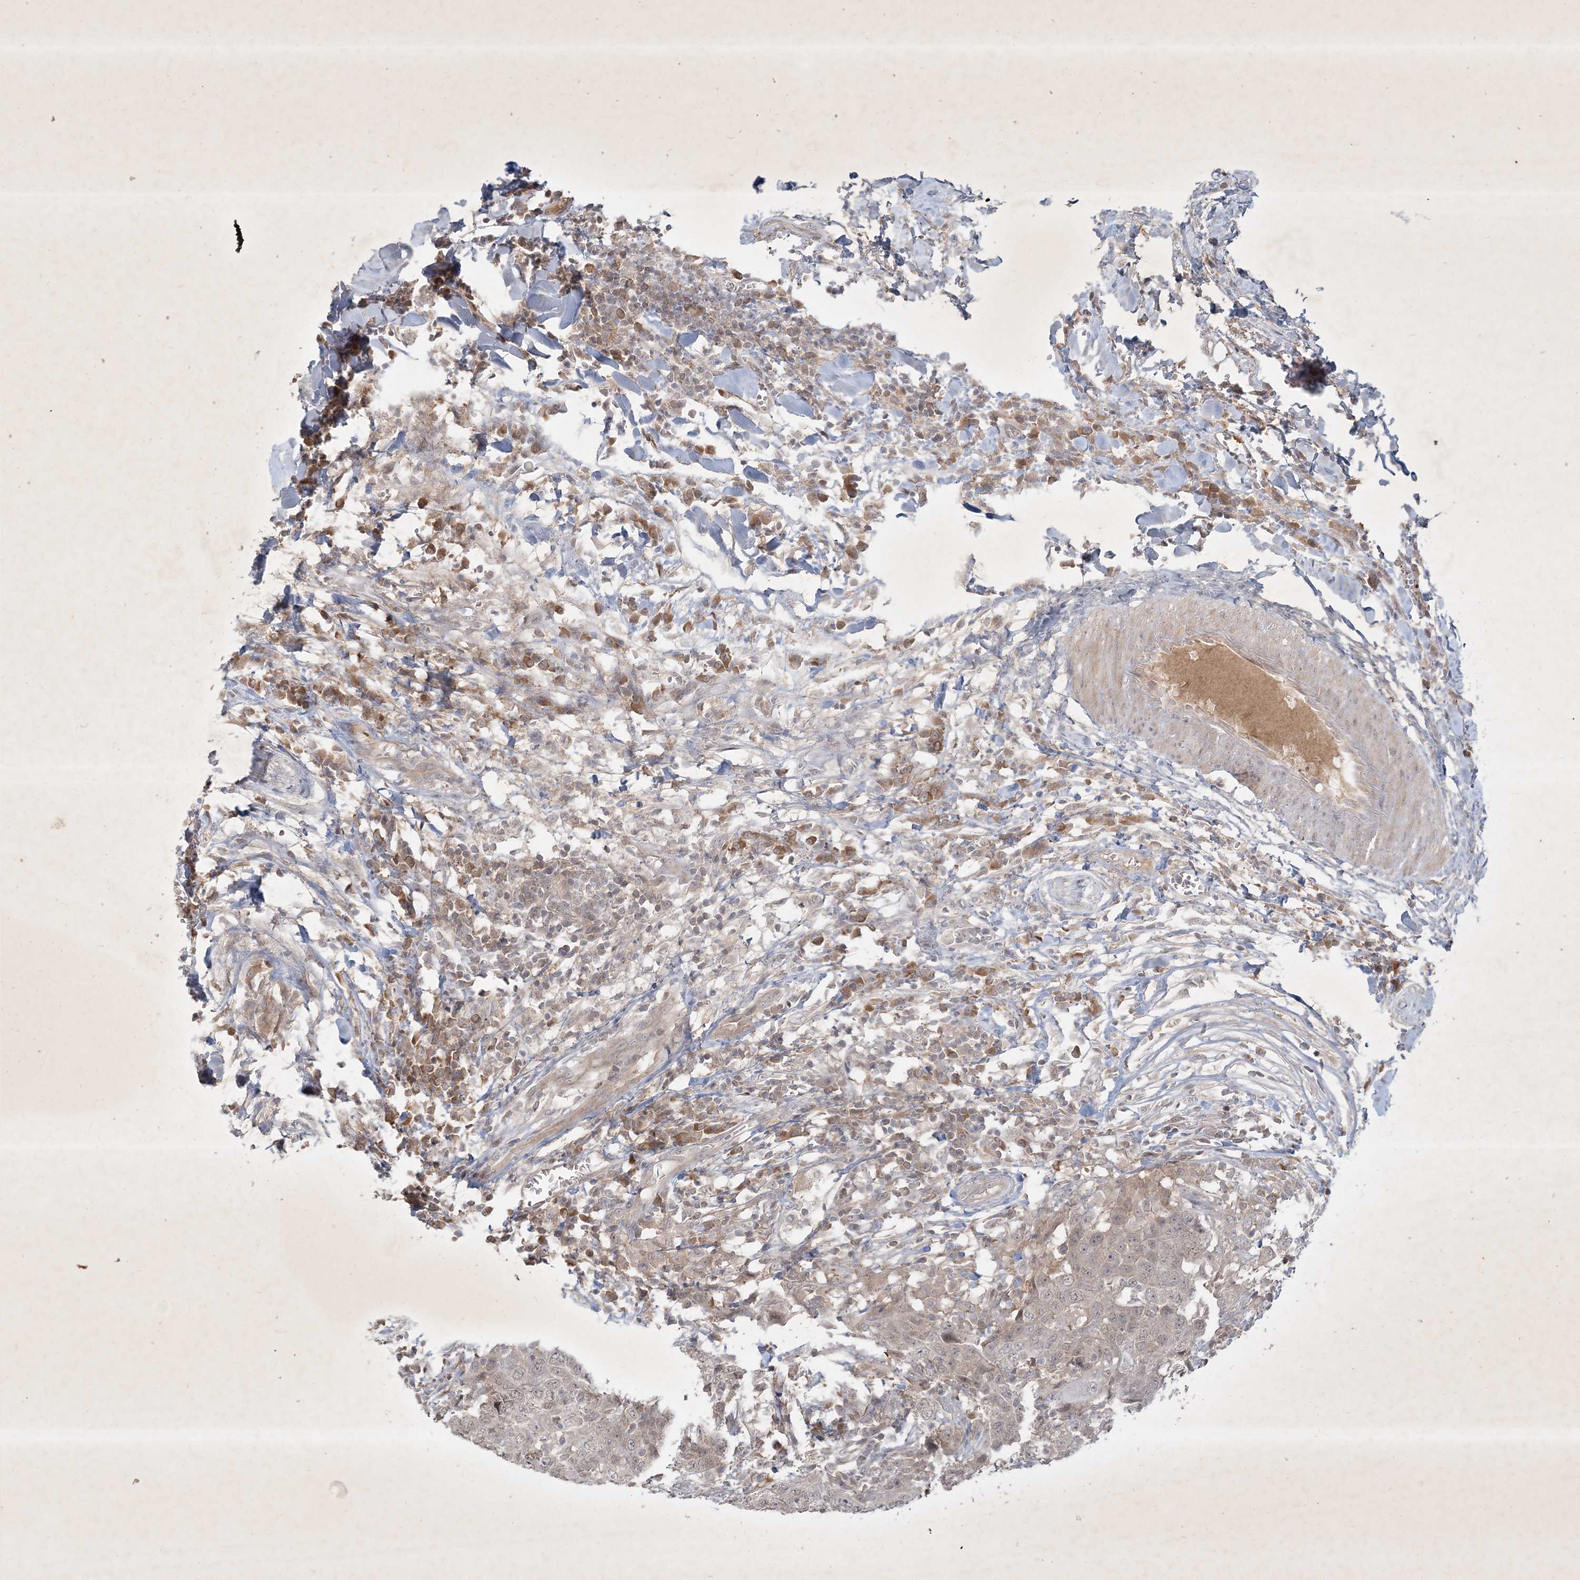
{"staining": {"intensity": "negative", "quantity": "none", "location": "none"}, "tissue": "head and neck cancer", "cell_type": "Tumor cells", "image_type": "cancer", "snomed": [{"axis": "morphology", "description": "Squamous cell carcinoma, NOS"}, {"axis": "topography", "description": "Head-Neck"}], "caption": "A histopathology image of head and neck cancer stained for a protein reveals no brown staining in tumor cells. (Stains: DAB (3,3'-diaminobenzidine) IHC with hematoxylin counter stain, Microscopy: brightfield microscopy at high magnification).", "gene": "BOD1", "patient": {"sex": "male", "age": 66}}